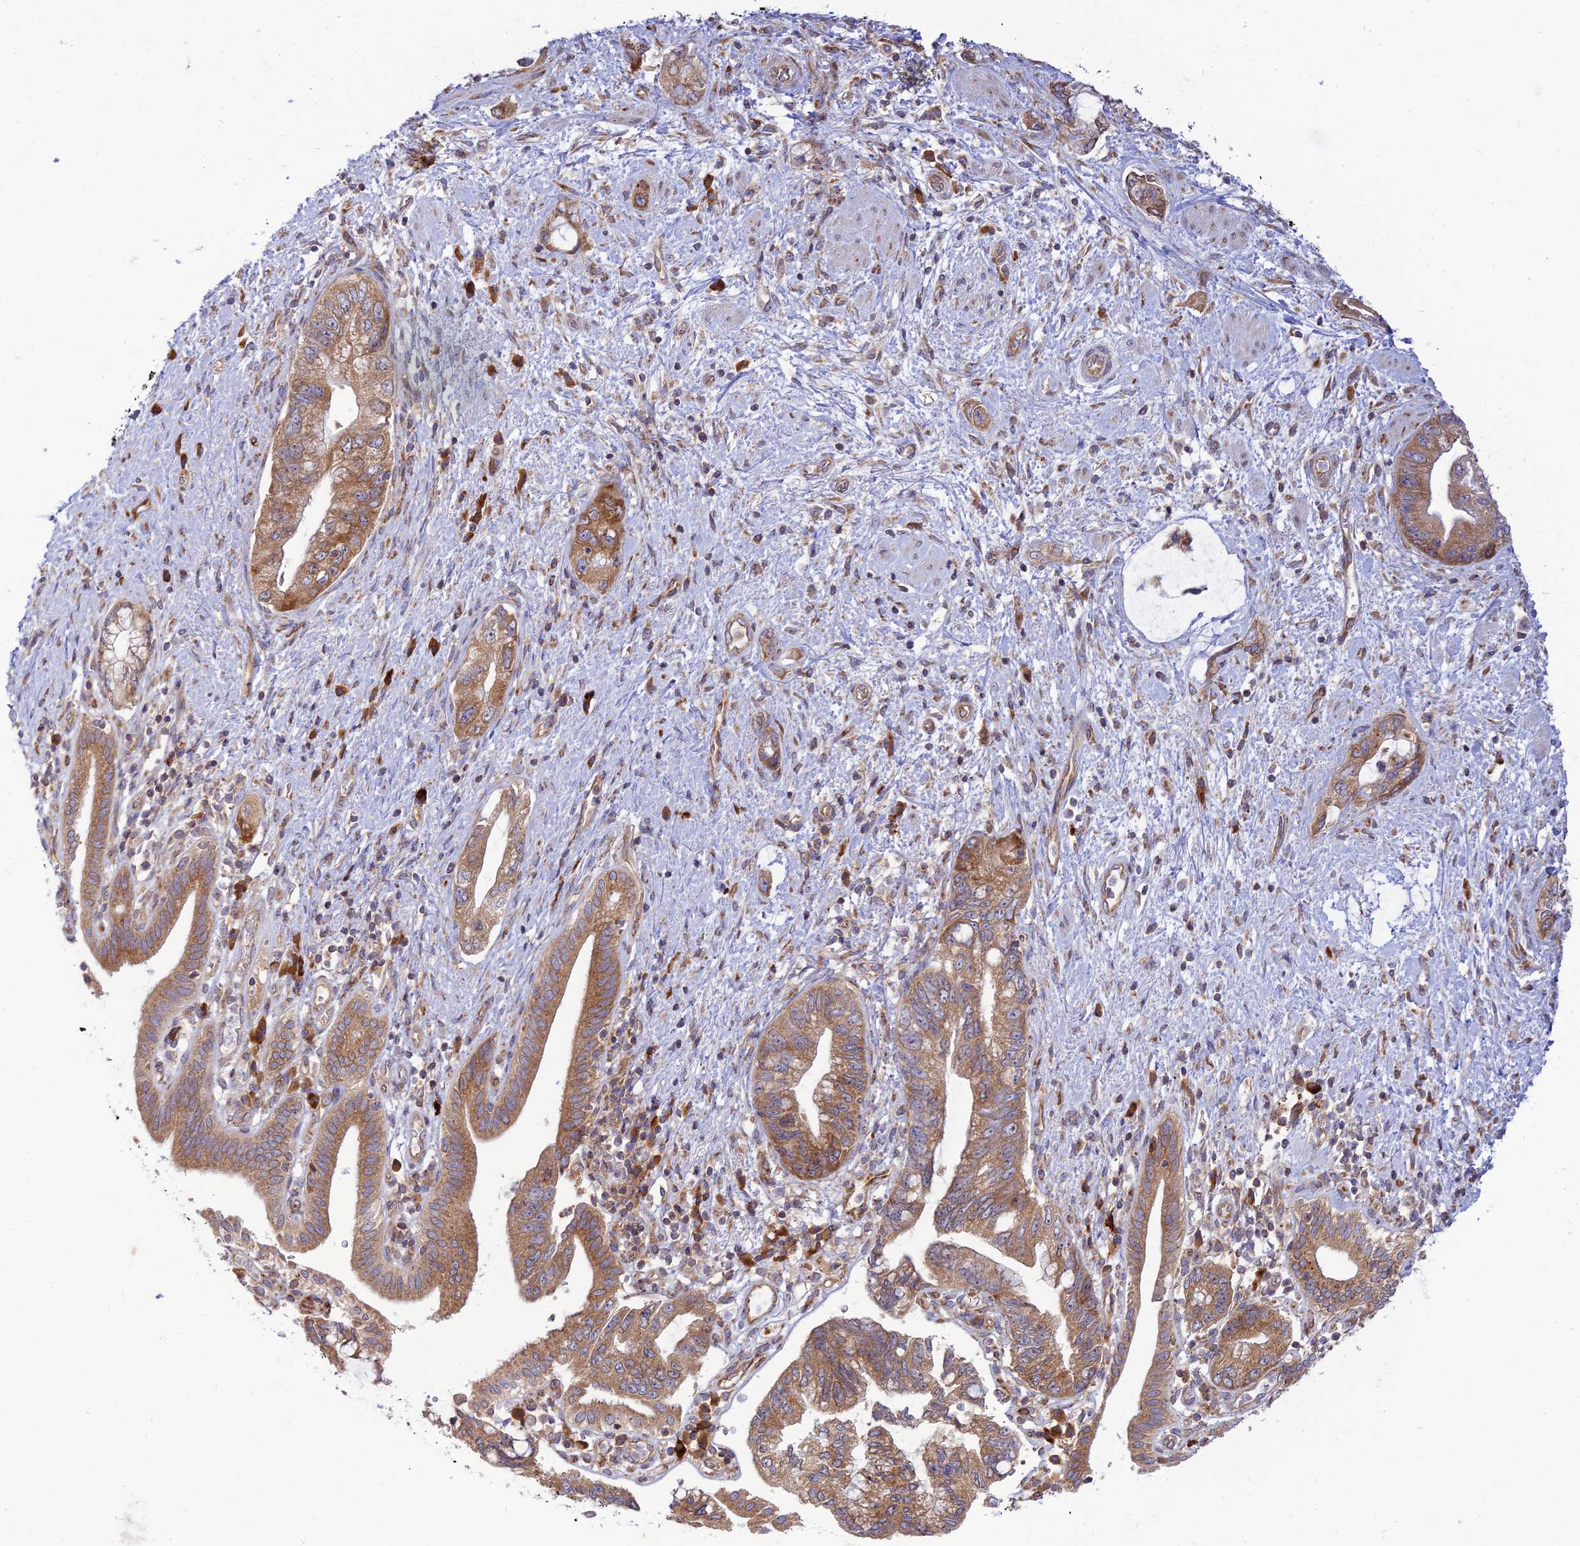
{"staining": {"intensity": "moderate", "quantity": ">75%", "location": "cytoplasmic/membranous"}, "tissue": "pancreatic cancer", "cell_type": "Tumor cells", "image_type": "cancer", "snomed": [{"axis": "morphology", "description": "Adenocarcinoma, NOS"}, {"axis": "topography", "description": "Pancreas"}], "caption": "Immunohistochemical staining of human adenocarcinoma (pancreatic) shows medium levels of moderate cytoplasmic/membranous positivity in approximately >75% of tumor cells.", "gene": "PIMREG", "patient": {"sex": "female", "age": 73}}